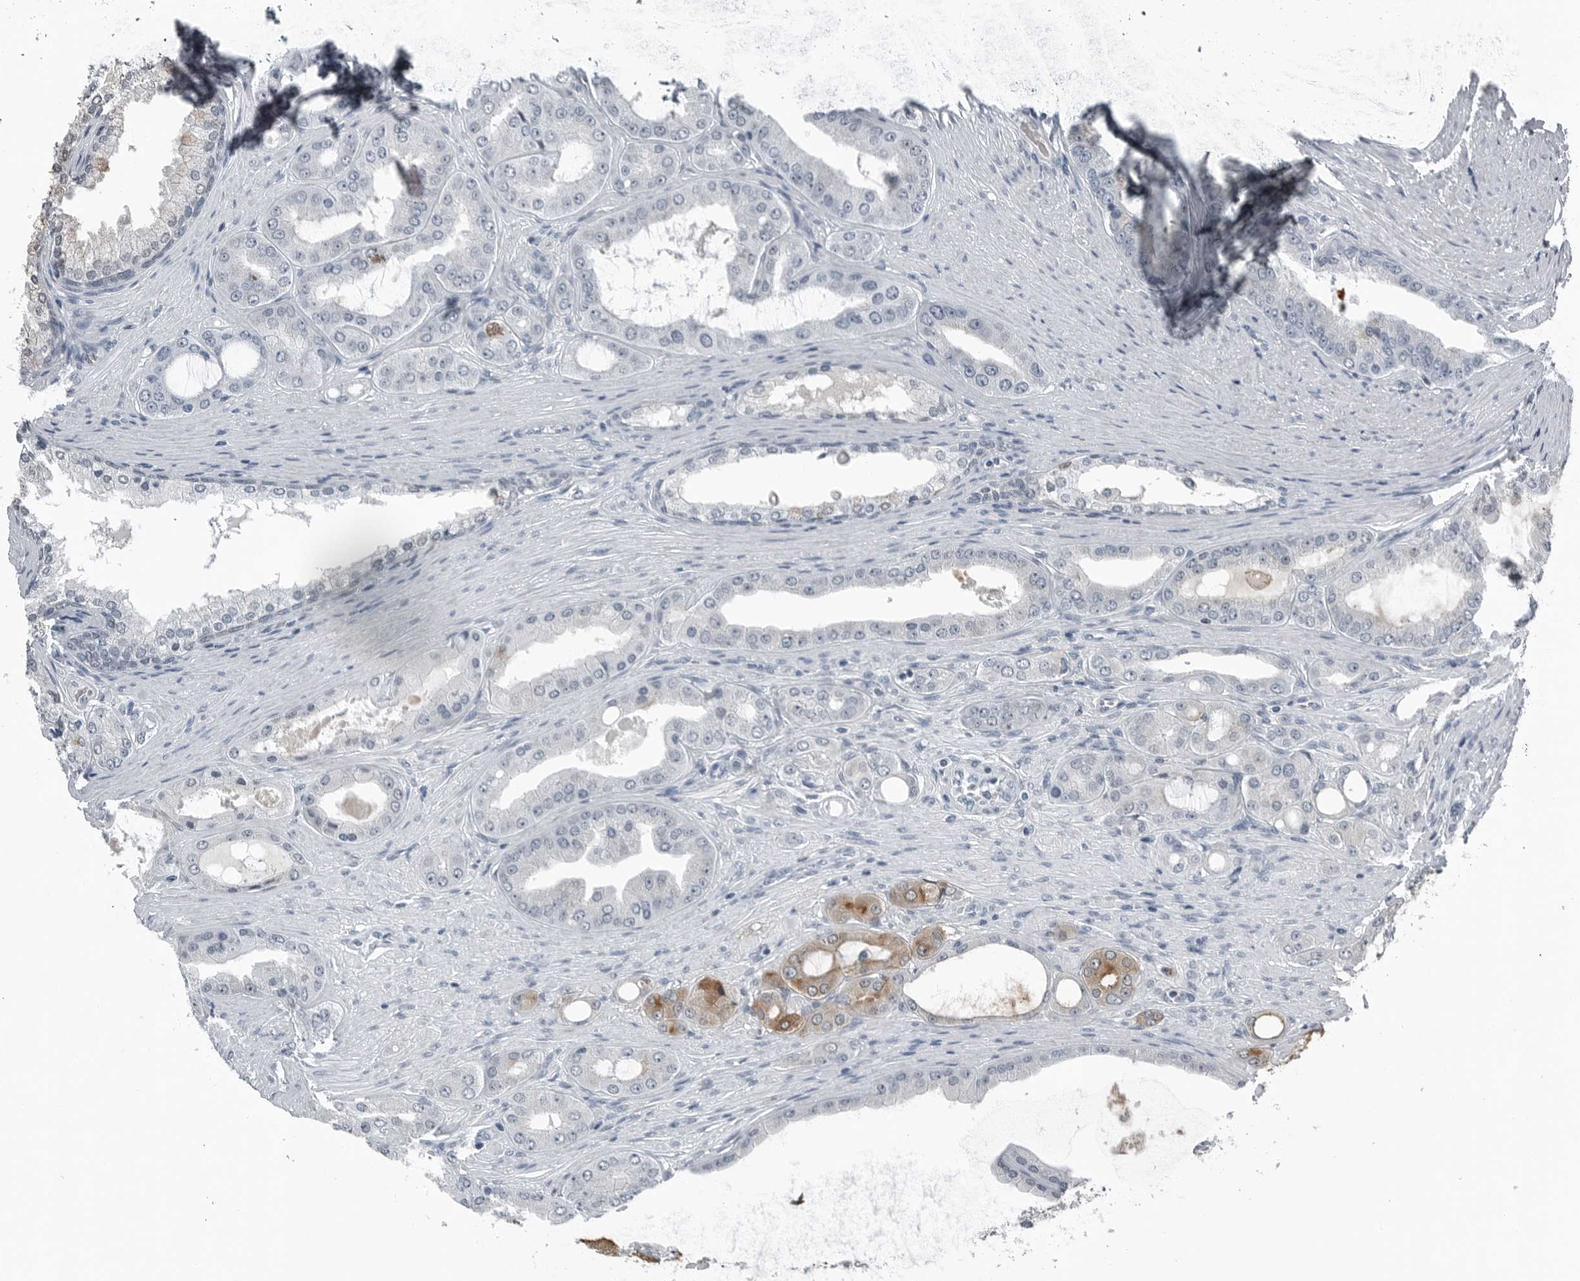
{"staining": {"intensity": "moderate", "quantity": "<25%", "location": "cytoplasmic/membranous"}, "tissue": "prostate cancer", "cell_type": "Tumor cells", "image_type": "cancer", "snomed": [{"axis": "morphology", "description": "Adenocarcinoma, High grade"}, {"axis": "topography", "description": "Prostate"}], "caption": "A high-resolution photomicrograph shows immunohistochemistry staining of adenocarcinoma (high-grade) (prostate), which exhibits moderate cytoplasmic/membranous expression in about <25% of tumor cells.", "gene": "SPINK1", "patient": {"sex": "male", "age": 60}}